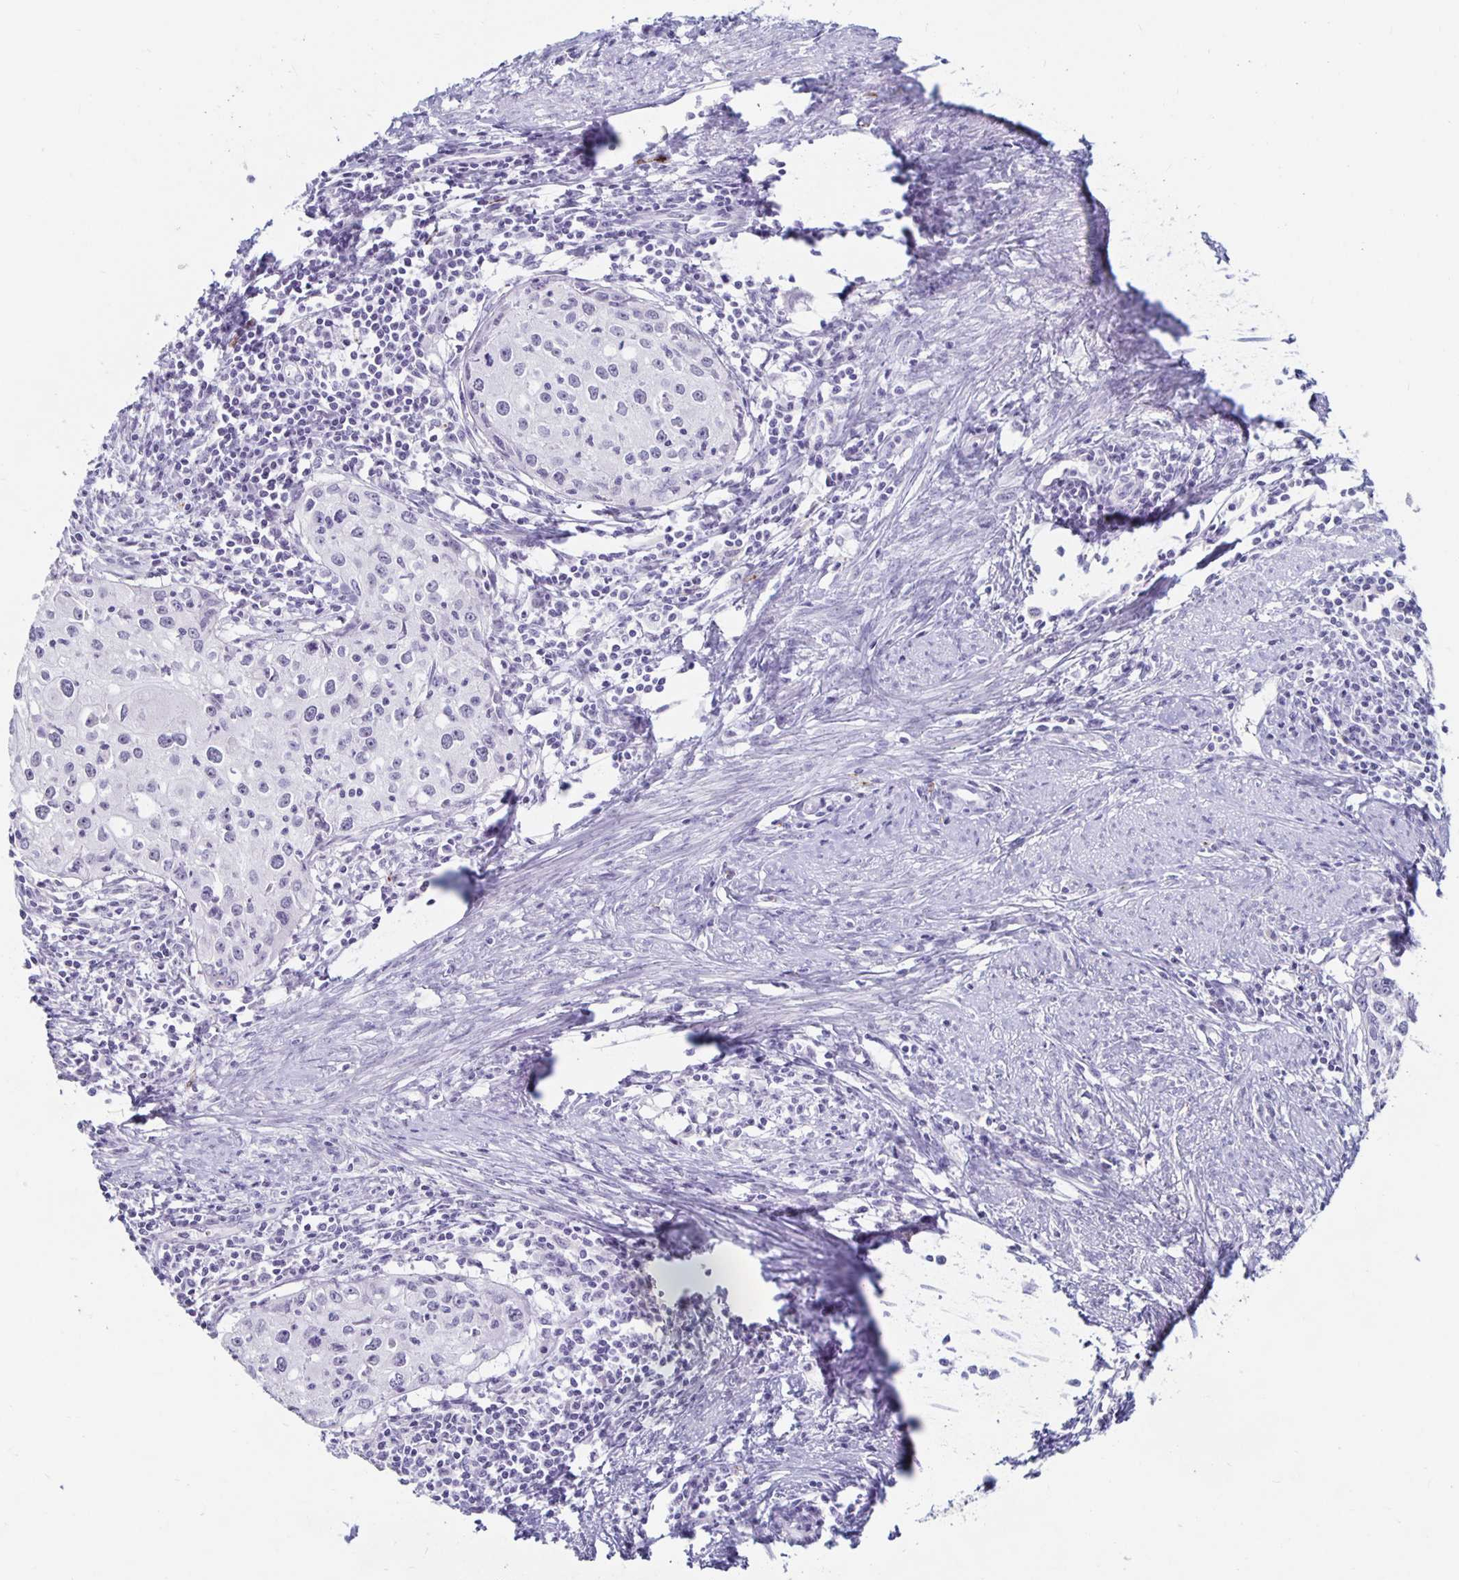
{"staining": {"intensity": "negative", "quantity": "none", "location": "none"}, "tissue": "cervical cancer", "cell_type": "Tumor cells", "image_type": "cancer", "snomed": [{"axis": "morphology", "description": "Squamous cell carcinoma, NOS"}, {"axis": "topography", "description": "Cervix"}], "caption": "Cervical cancer was stained to show a protein in brown. There is no significant expression in tumor cells.", "gene": "KCNQ2", "patient": {"sex": "female", "age": 40}}